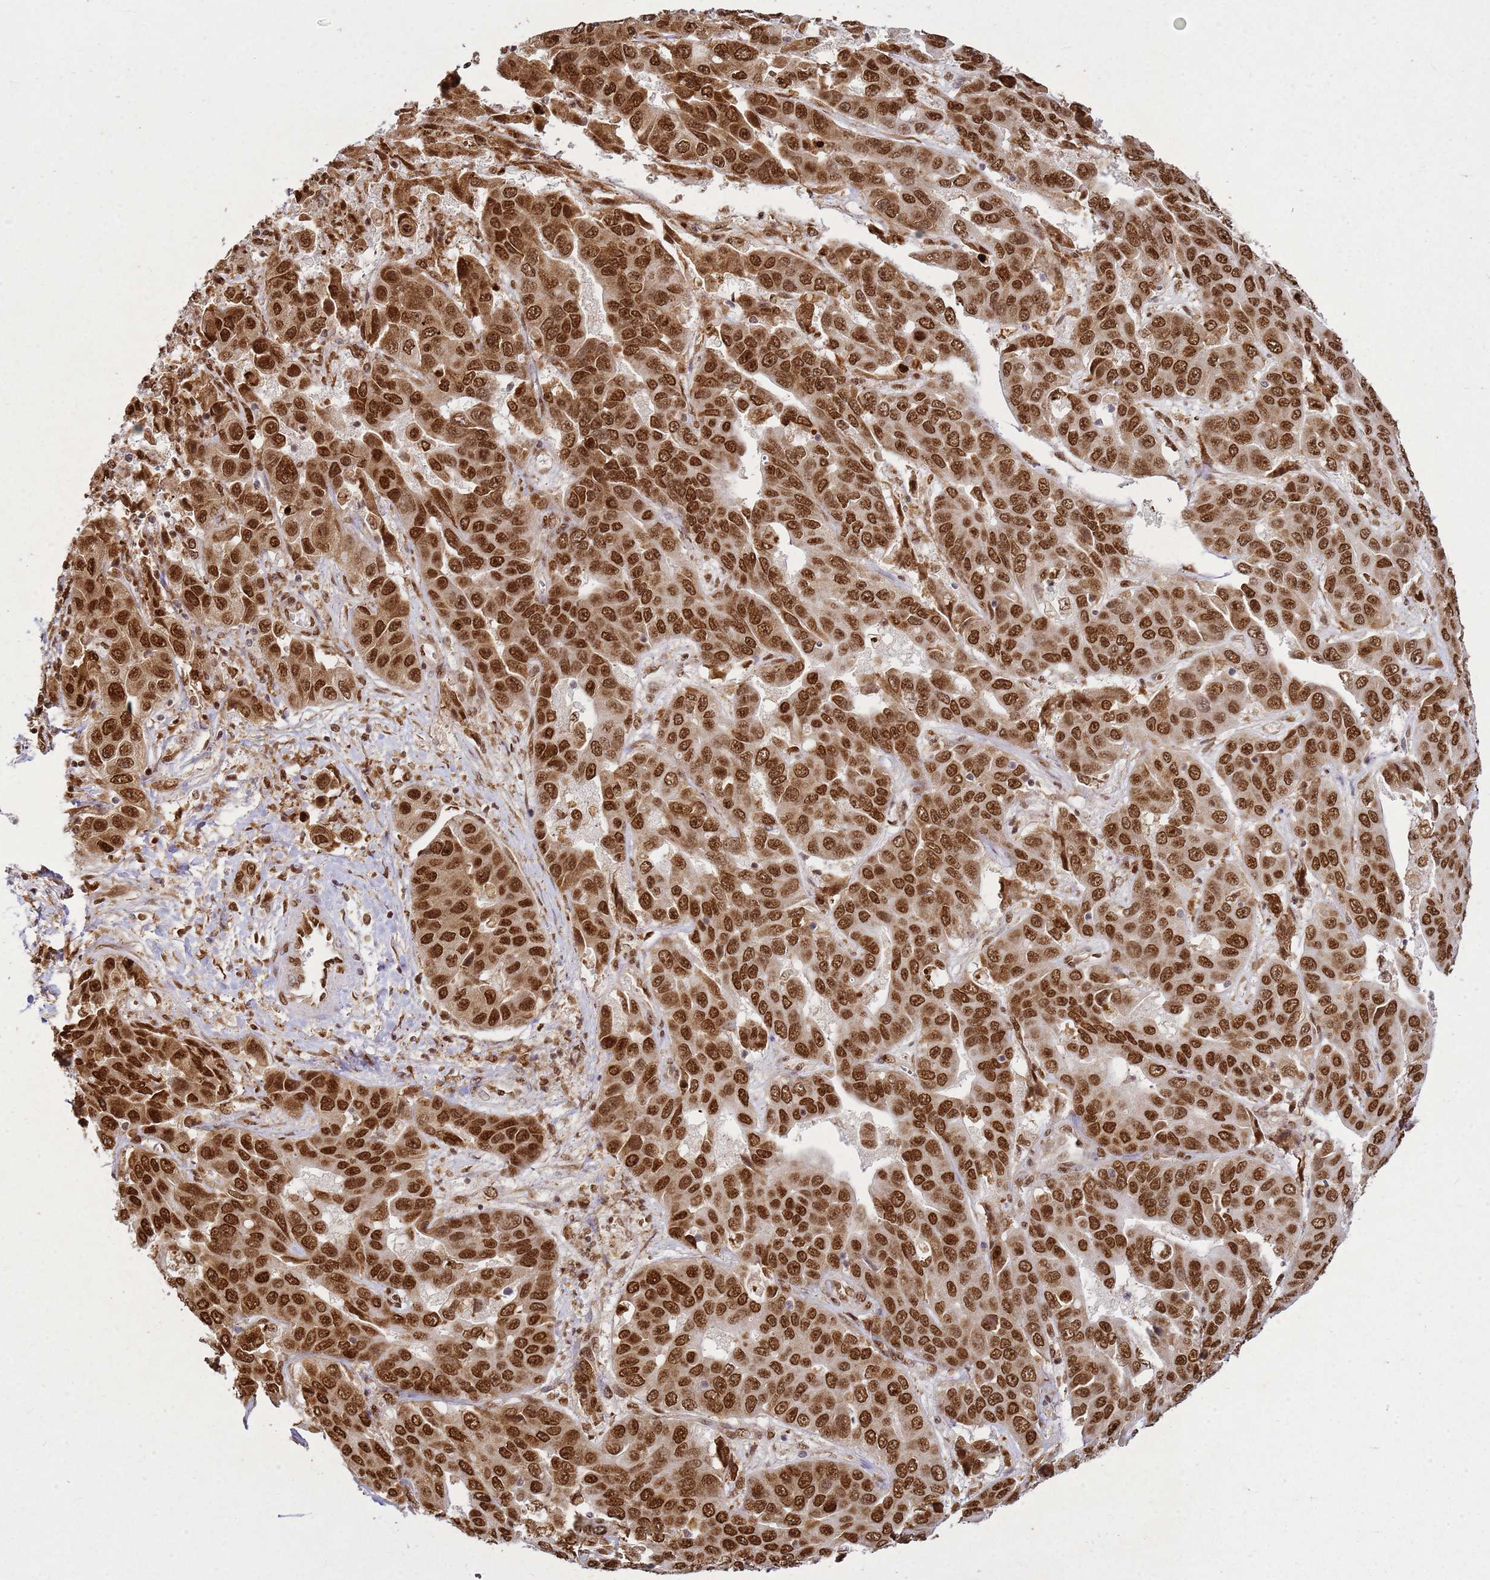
{"staining": {"intensity": "strong", "quantity": ">75%", "location": "nuclear"}, "tissue": "liver cancer", "cell_type": "Tumor cells", "image_type": "cancer", "snomed": [{"axis": "morphology", "description": "Cholangiocarcinoma"}, {"axis": "topography", "description": "Liver"}], "caption": "Approximately >75% of tumor cells in cholangiocarcinoma (liver) display strong nuclear protein staining as visualized by brown immunohistochemical staining.", "gene": "APEX1", "patient": {"sex": "female", "age": 52}}